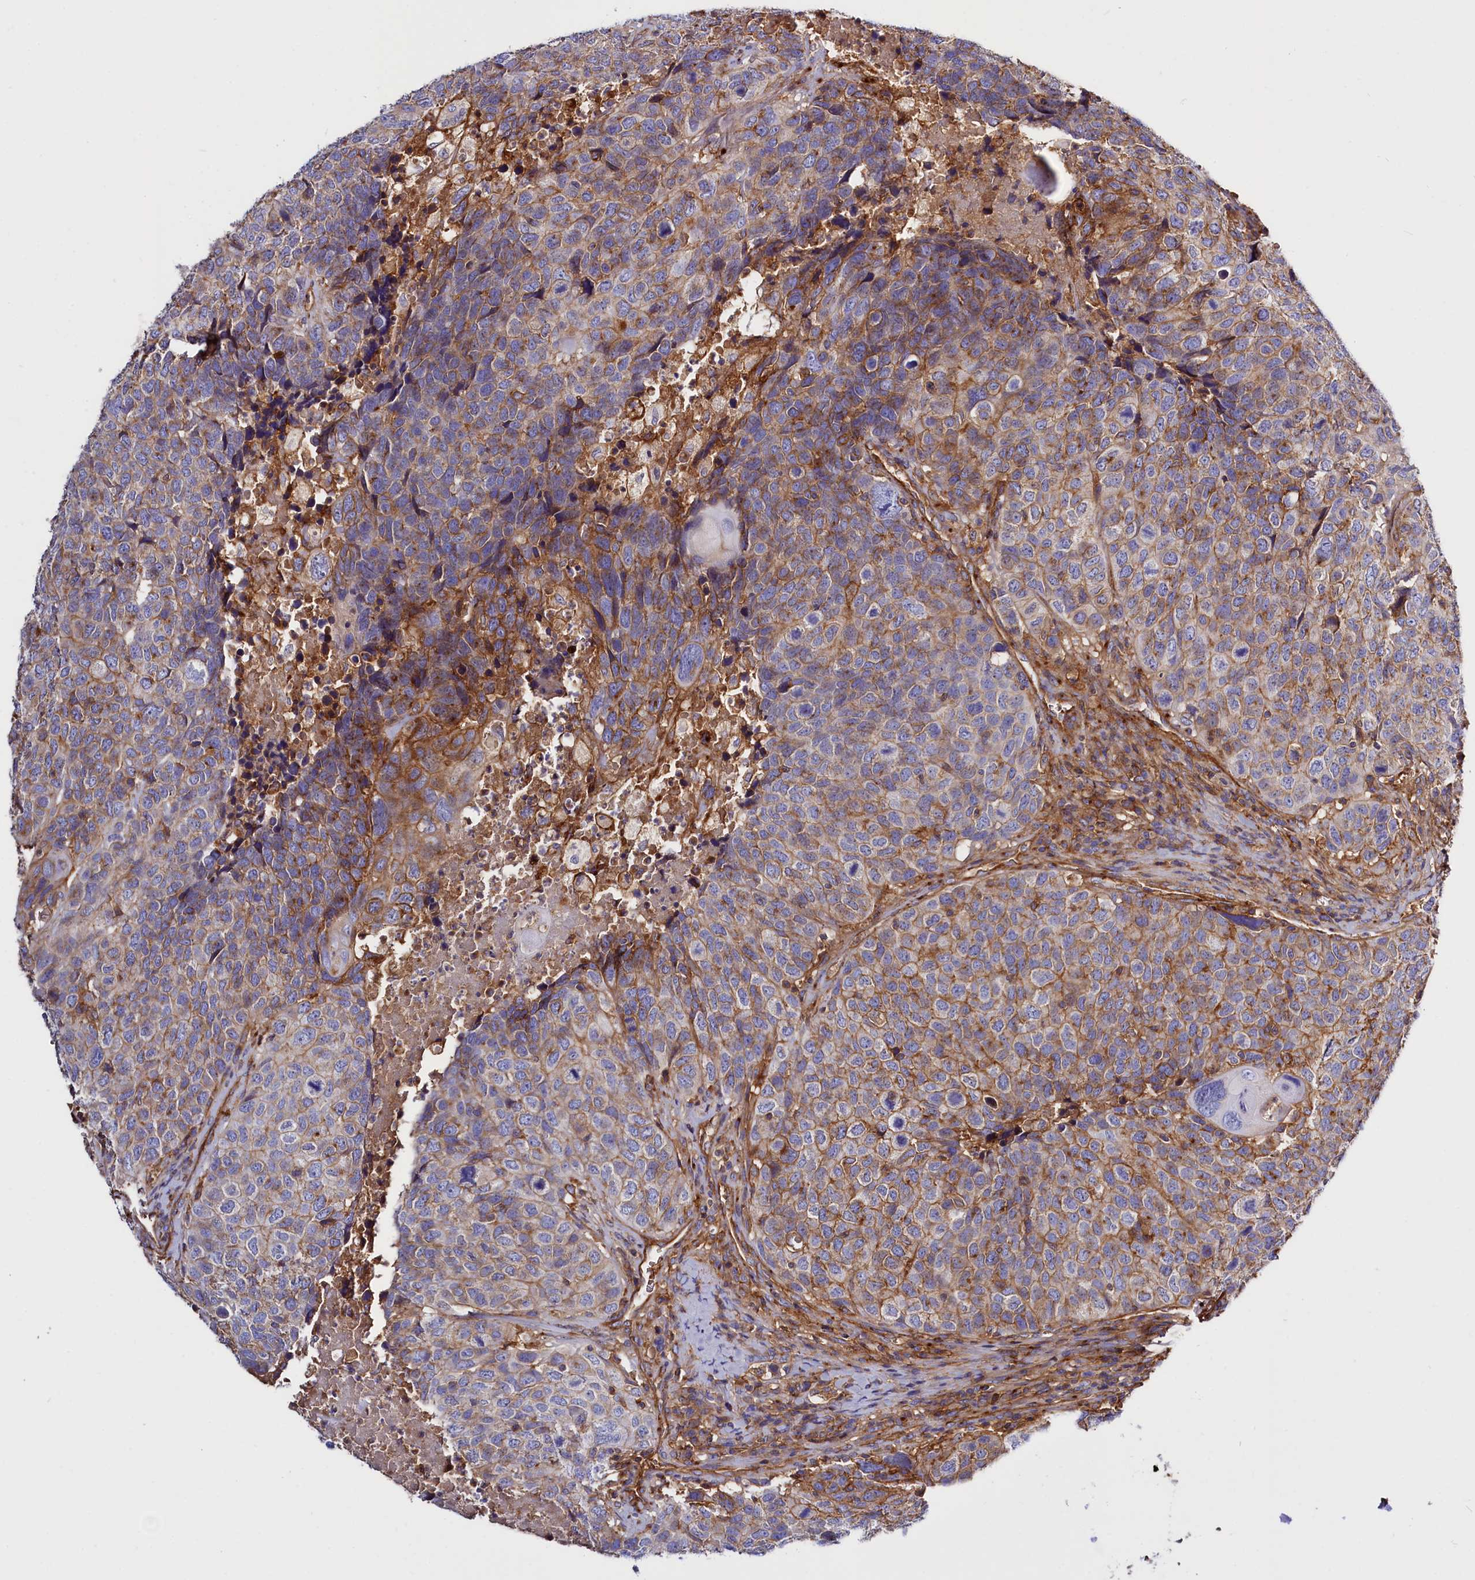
{"staining": {"intensity": "moderate", "quantity": "25%-75%", "location": "cytoplasmic/membranous"}, "tissue": "head and neck cancer", "cell_type": "Tumor cells", "image_type": "cancer", "snomed": [{"axis": "morphology", "description": "Squamous cell carcinoma, NOS"}, {"axis": "topography", "description": "Head-Neck"}], "caption": "Immunohistochemistry of head and neck squamous cell carcinoma demonstrates medium levels of moderate cytoplasmic/membranous positivity in about 25%-75% of tumor cells.", "gene": "ANO6", "patient": {"sex": "male", "age": 66}}